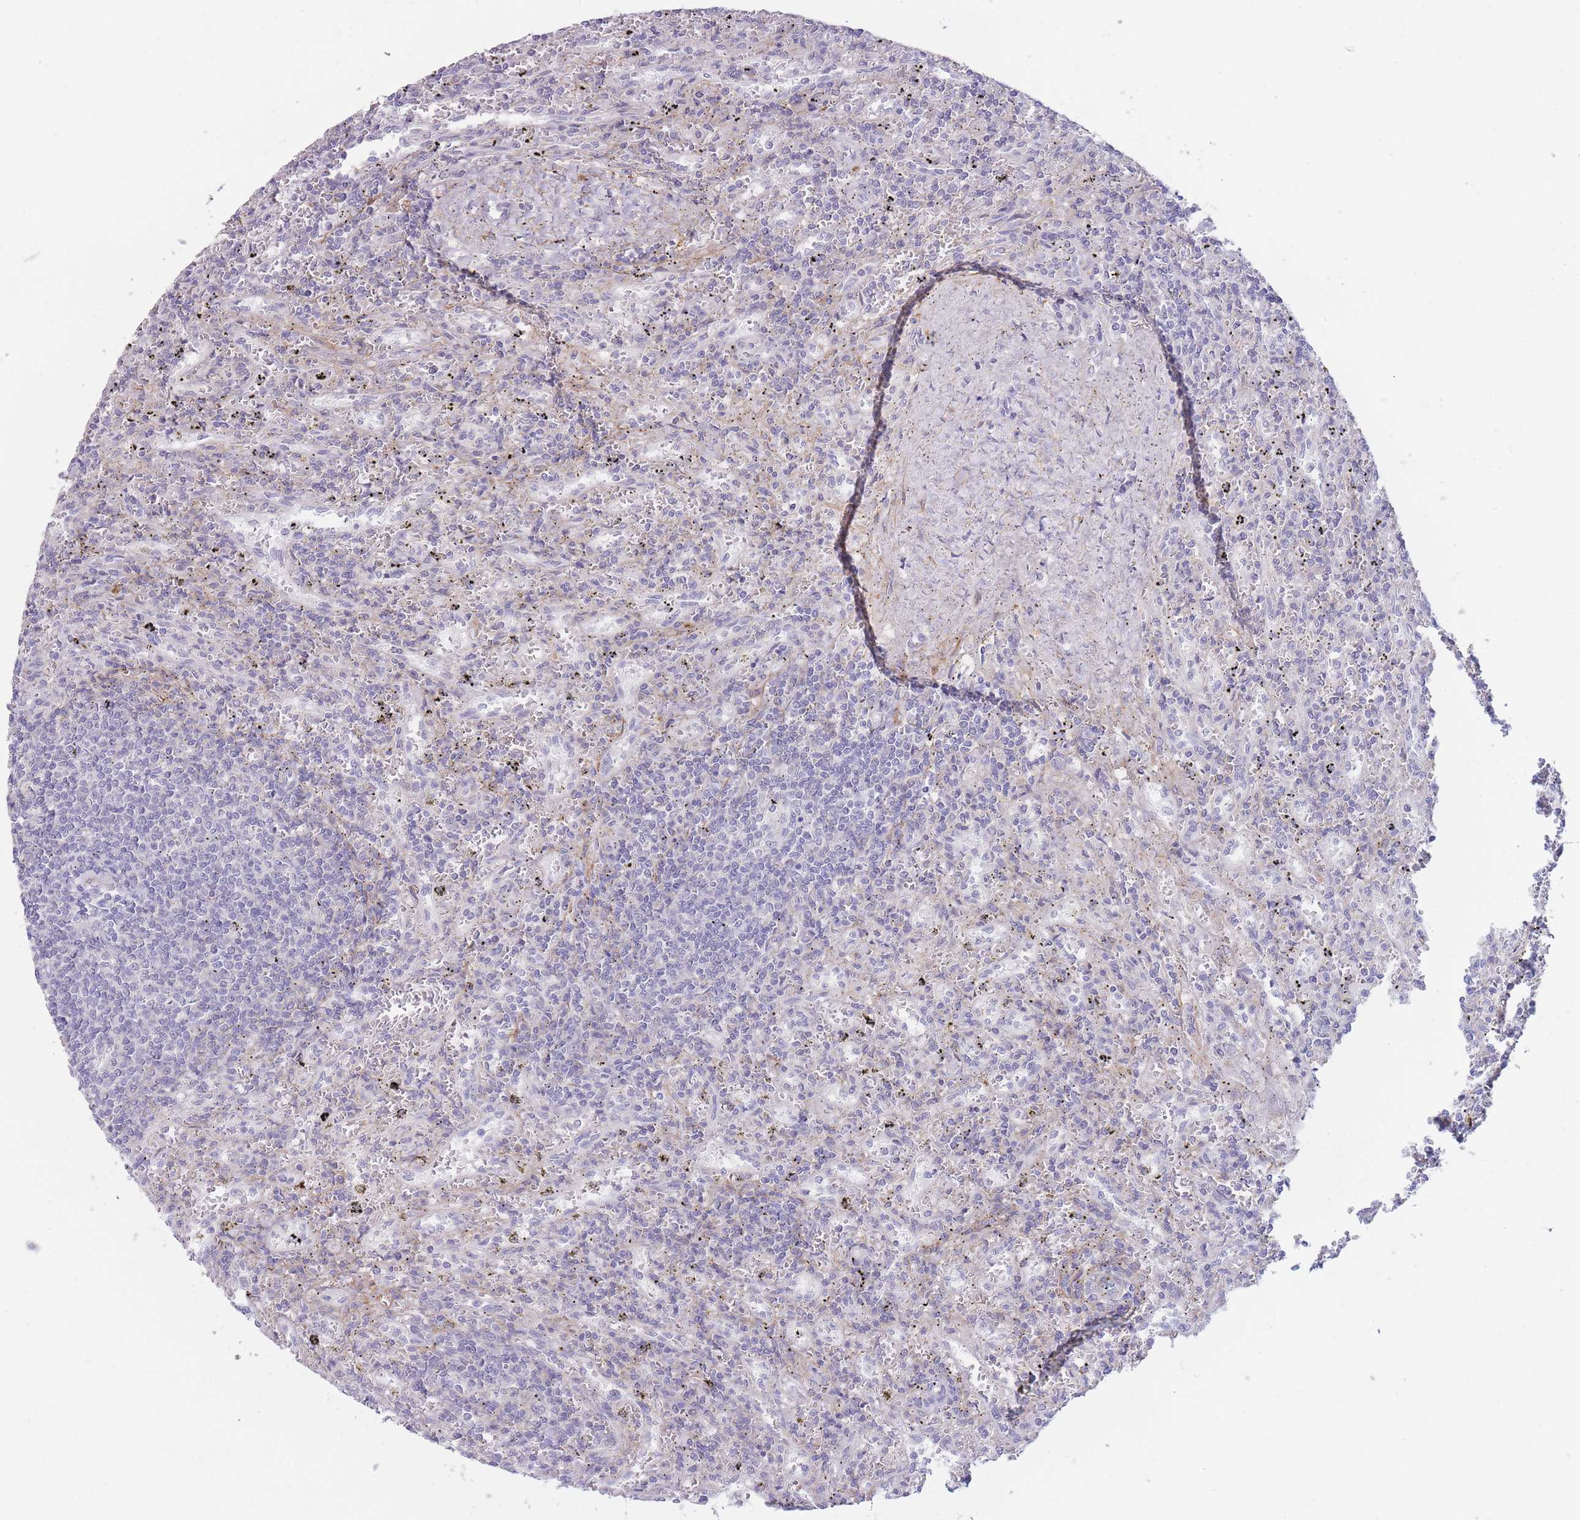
{"staining": {"intensity": "negative", "quantity": "none", "location": "none"}, "tissue": "lymphoma", "cell_type": "Tumor cells", "image_type": "cancer", "snomed": [{"axis": "morphology", "description": "Malignant lymphoma, non-Hodgkin's type, Low grade"}, {"axis": "topography", "description": "Spleen"}], "caption": "Immunohistochemistry (IHC) photomicrograph of malignant lymphoma, non-Hodgkin's type (low-grade) stained for a protein (brown), which shows no expression in tumor cells.", "gene": "ASAP3", "patient": {"sex": "male", "age": 76}}